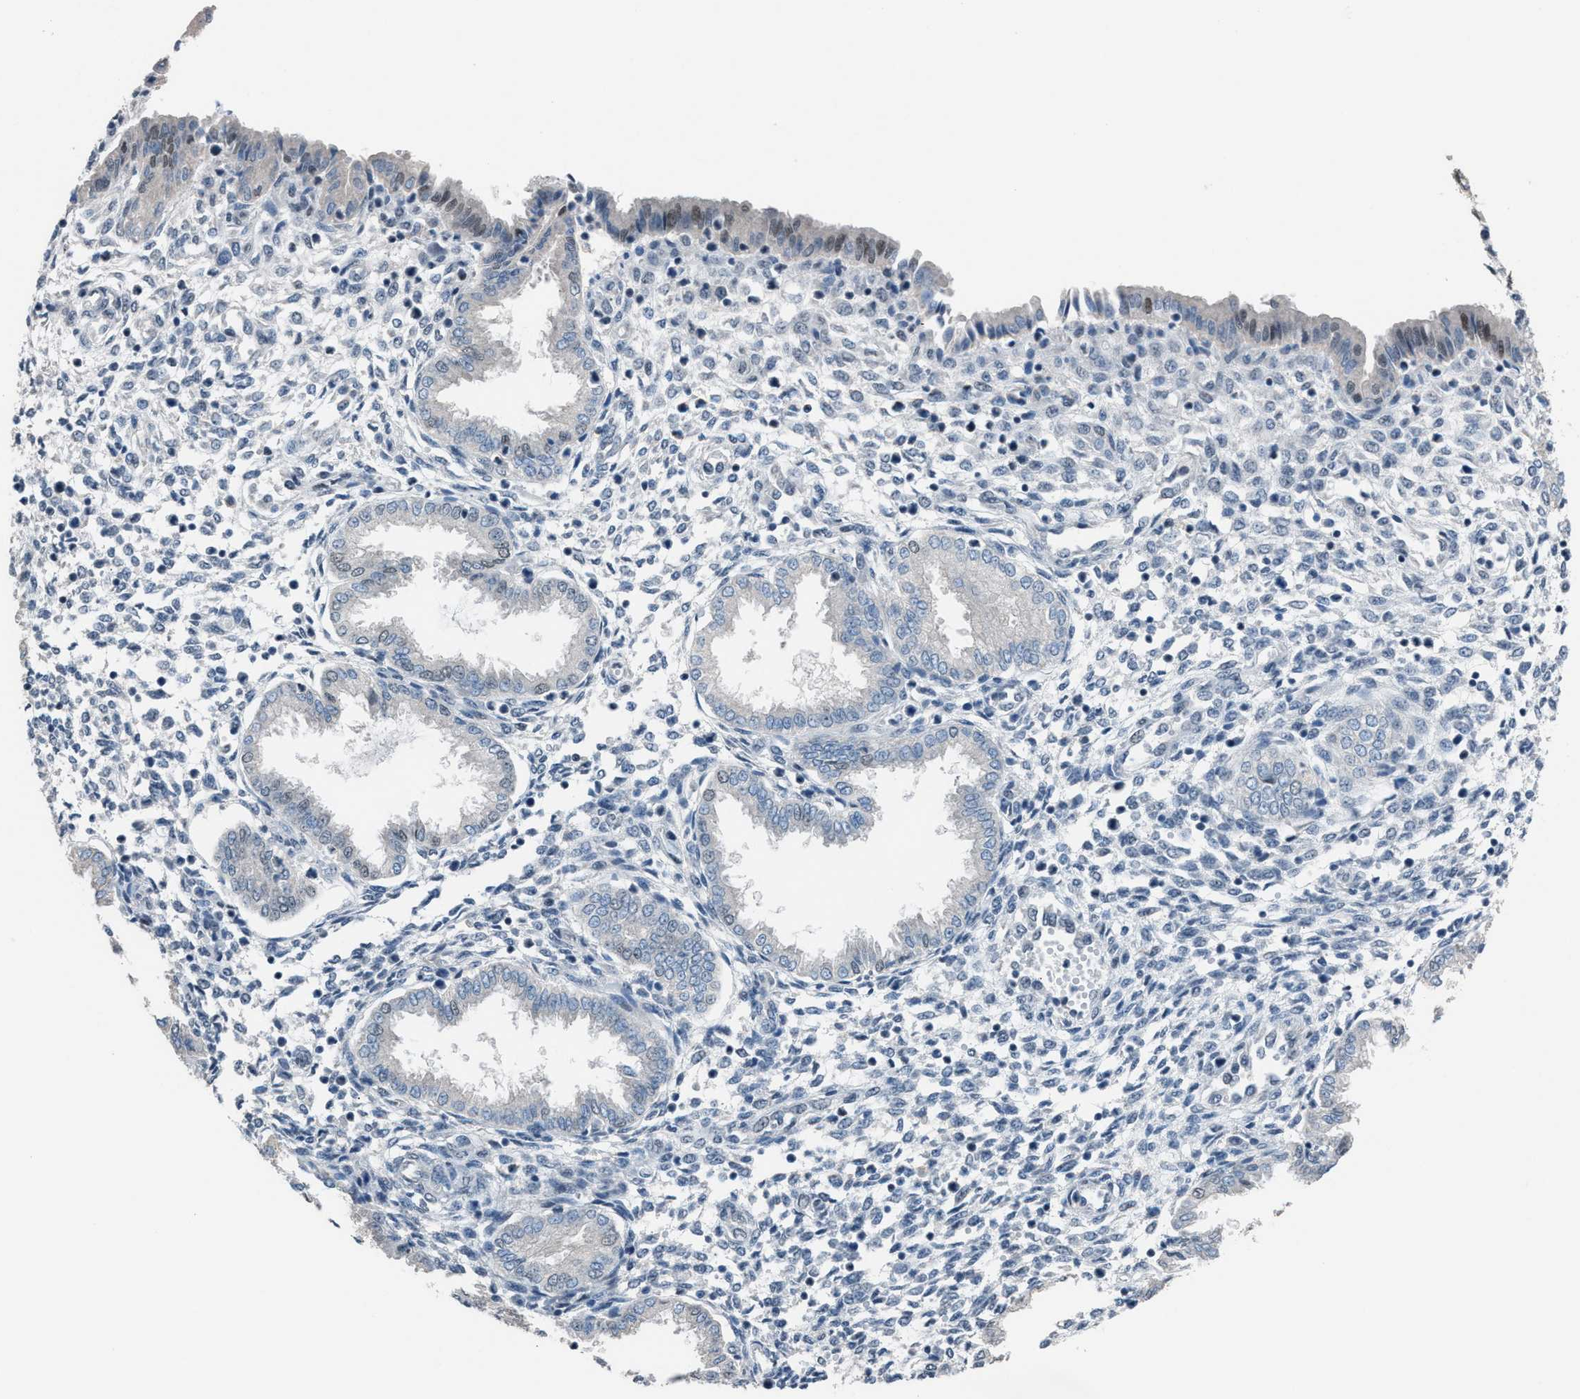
{"staining": {"intensity": "weak", "quantity": "<25%", "location": "nuclear"}, "tissue": "endometrium", "cell_type": "Cells in endometrial stroma", "image_type": "normal", "snomed": [{"axis": "morphology", "description": "Normal tissue, NOS"}, {"axis": "topography", "description": "Endometrium"}], "caption": "An image of endometrium stained for a protein demonstrates no brown staining in cells in endometrial stroma.", "gene": "ZNF276", "patient": {"sex": "female", "age": 33}}